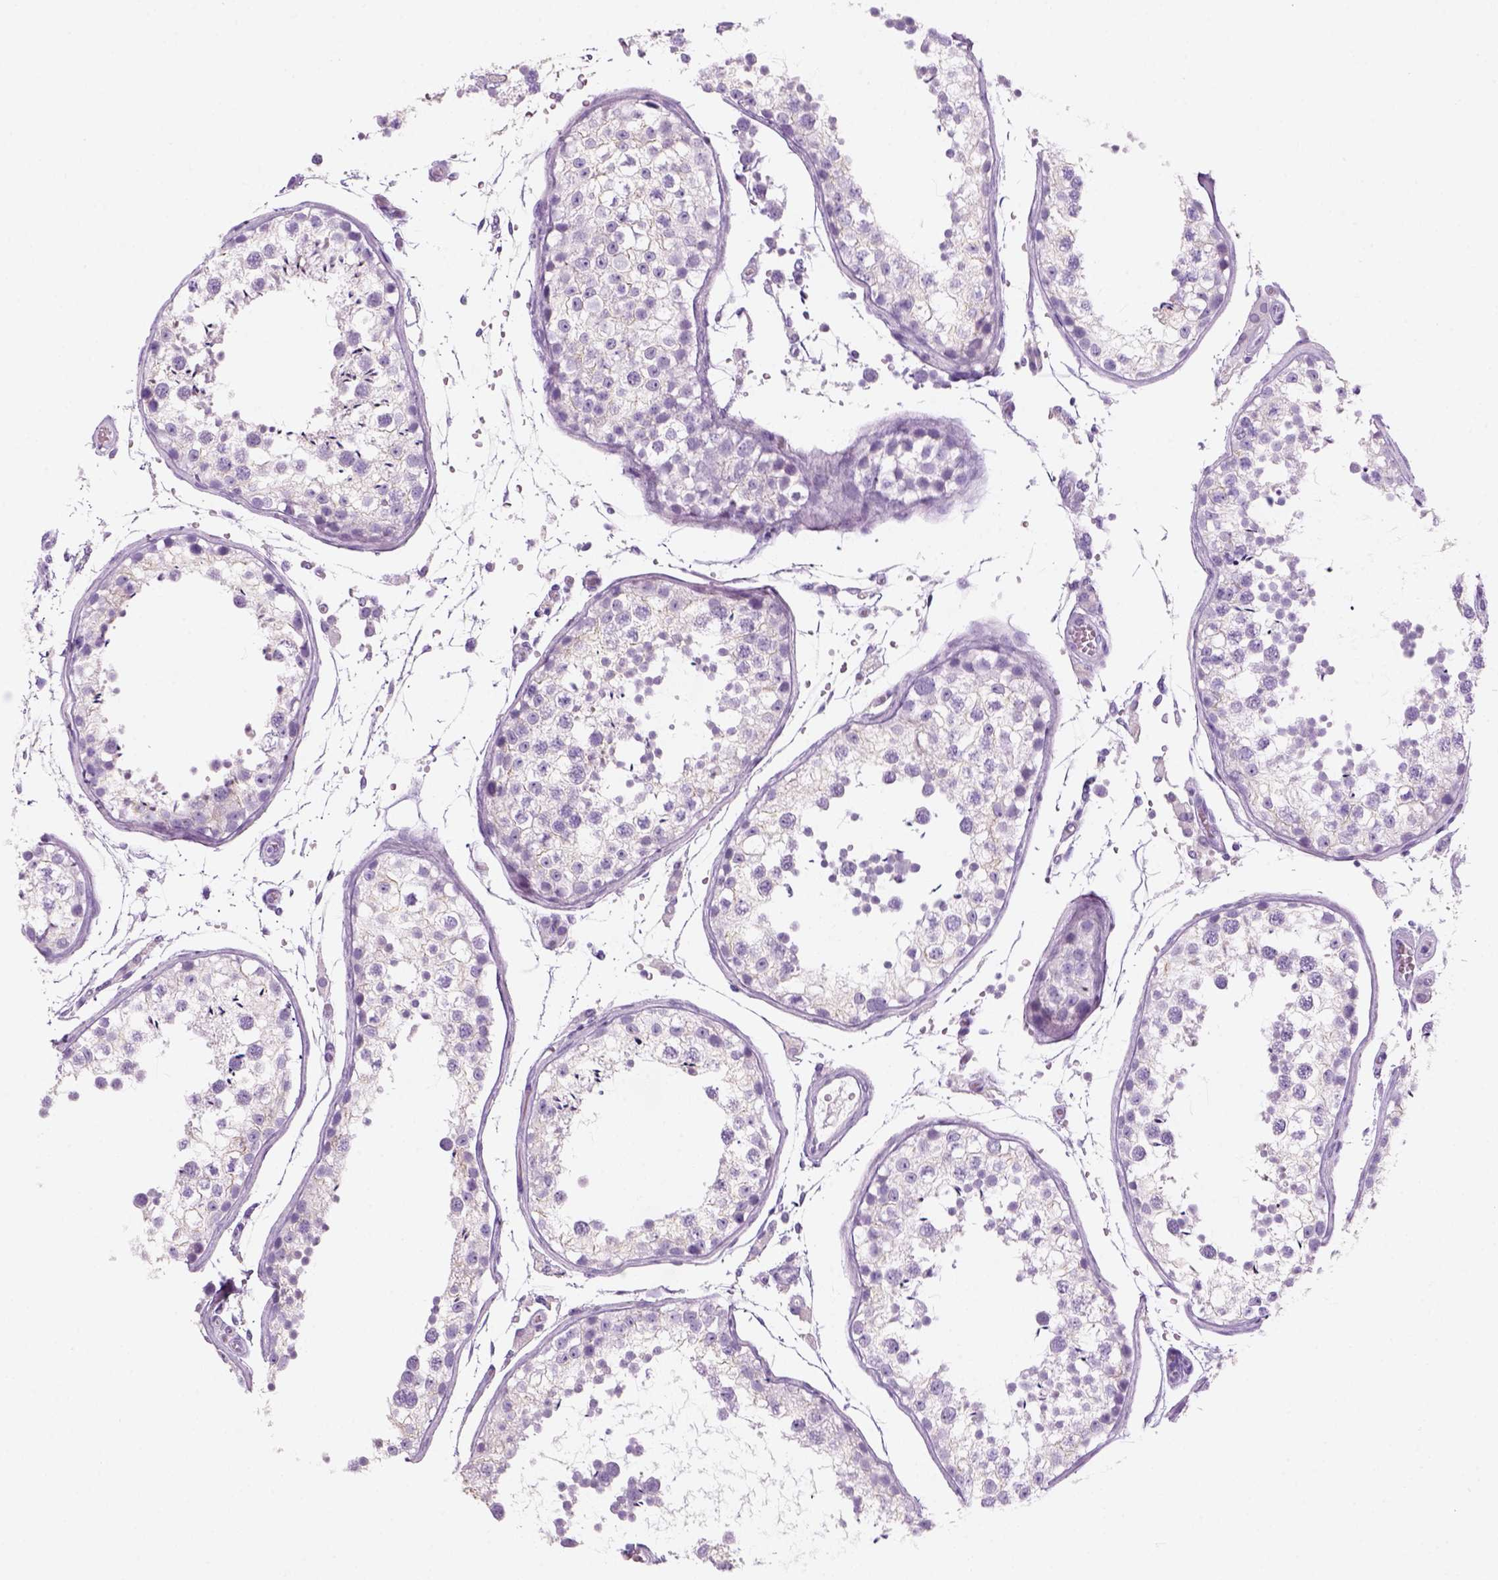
{"staining": {"intensity": "negative", "quantity": "none", "location": "none"}, "tissue": "testis", "cell_type": "Cells in seminiferous ducts", "image_type": "normal", "snomed": [{"axis": "morphology", "description": "Normal tissue, NOS"}, {"axis": "topography", "description": "Testis"}], "caption": "This micrograph is of normal testis stained with immunohistochemistry to label a protein in brown with the nuclei are counter-stained blue. There is no expression in cells in seminiferous ducts. (DAB immunohistochemistry, high magnification).", "gene": "KRTAP11", "patient": {"sex": "male", "age": 29}}